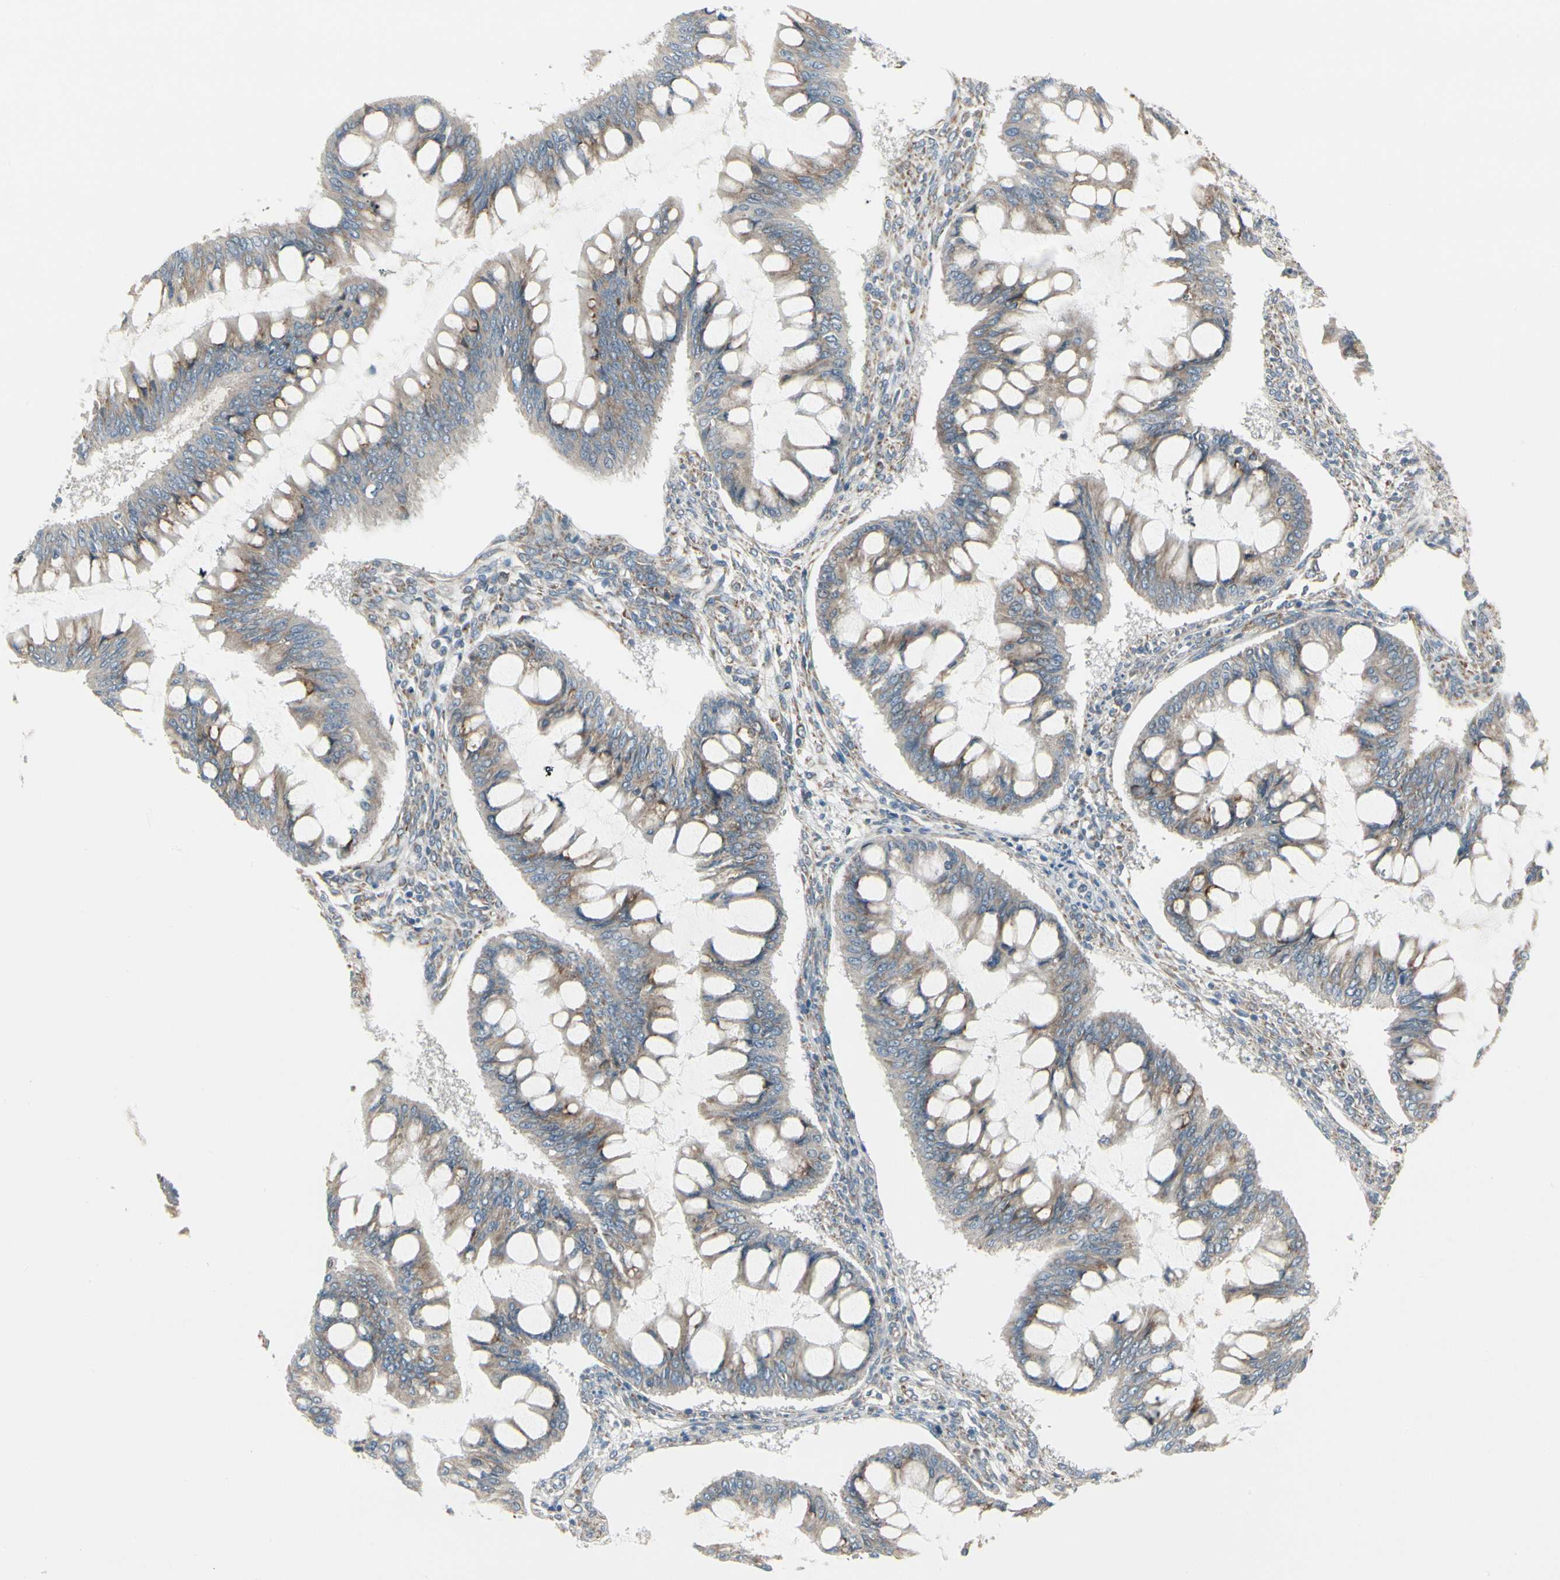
{"staining": {"intensity": "weak", "quantity": ">75%", "location": "cytoplasmic/membranous"}, "tissue": "ovarian cancer", "cell_type": "Tumor cells", "image_type": "cancer", "snomed": [{"axis": "morphology", "description": "Cystadenocarcinoma, mucinous, NOS"}, {"axis": "topography", "description": "Ovary"}], "caption": "A brown stain labels weak cytoplasmic/membranous positivity of a protein in human ovarian mucinous cystadenocarcinoma tumor cells.", "gene": "FNDC3A", "patient": {"sex": "female", "age": 73}}